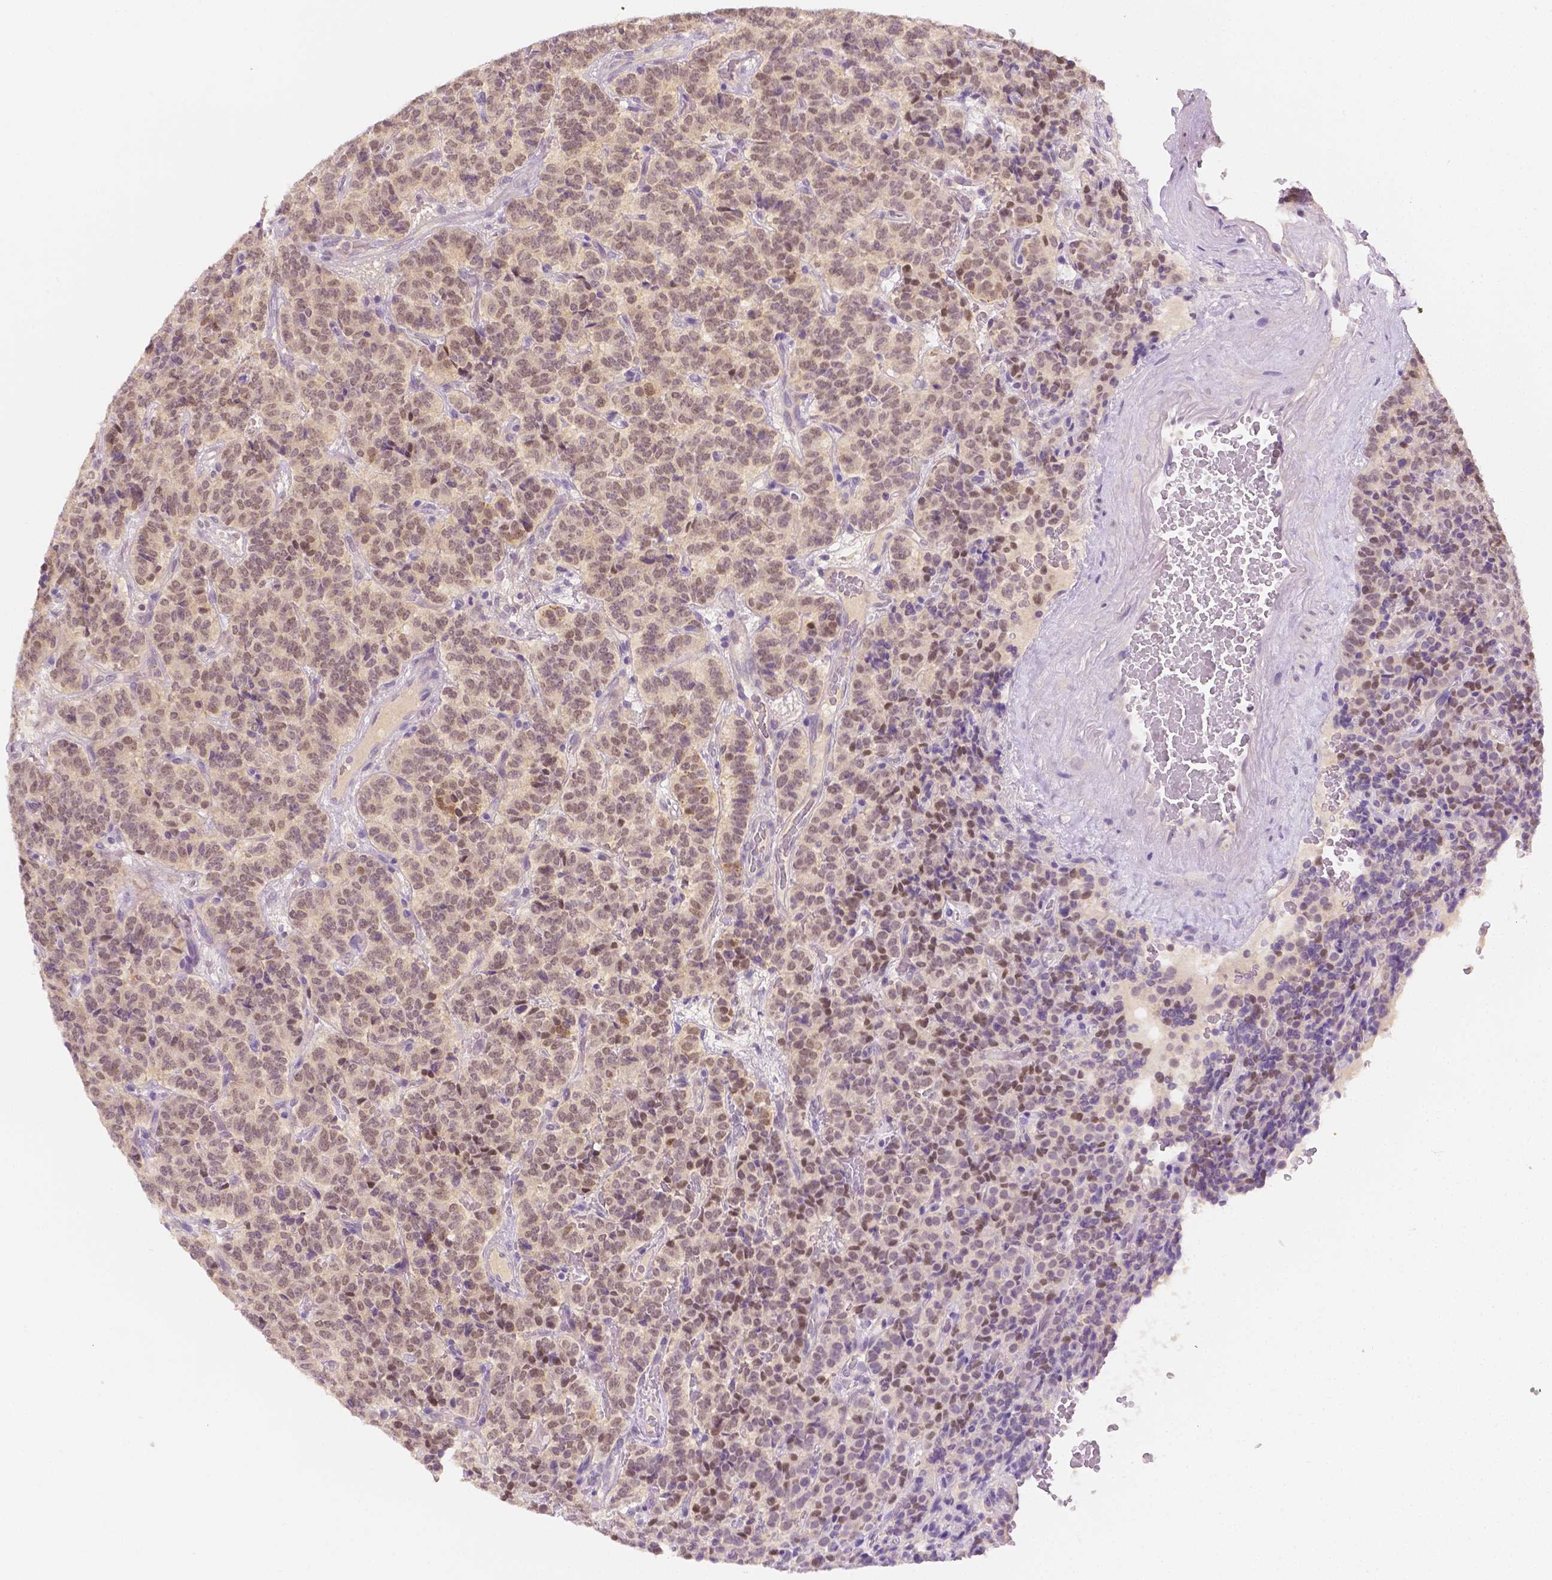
{"staining": {"intensity": "weak", "quantity": ">75%", "location": "nuclear"}, "tissue": "carcinoid", "cell_type": "Tumor cells", "image_type": "cancer", "snomed": [{"axis": "morphology", "description": "Carcinoid, malignant, NOS"}, {"axis": "topography", "description": "Pancreas"}], "caption": "Weak nuclear protein expression is seen in about >75% of tumor cells in carcinoid (malignant). The staining was performed using DAB (3,3'-diaminobenzidine) to visualize the protein expression in brown, while the nuclei were stained in blue with hematoxylin (Magnification: 20x).", "gene": "SGTB", "patient": {"sex": "male", "age": 36}}